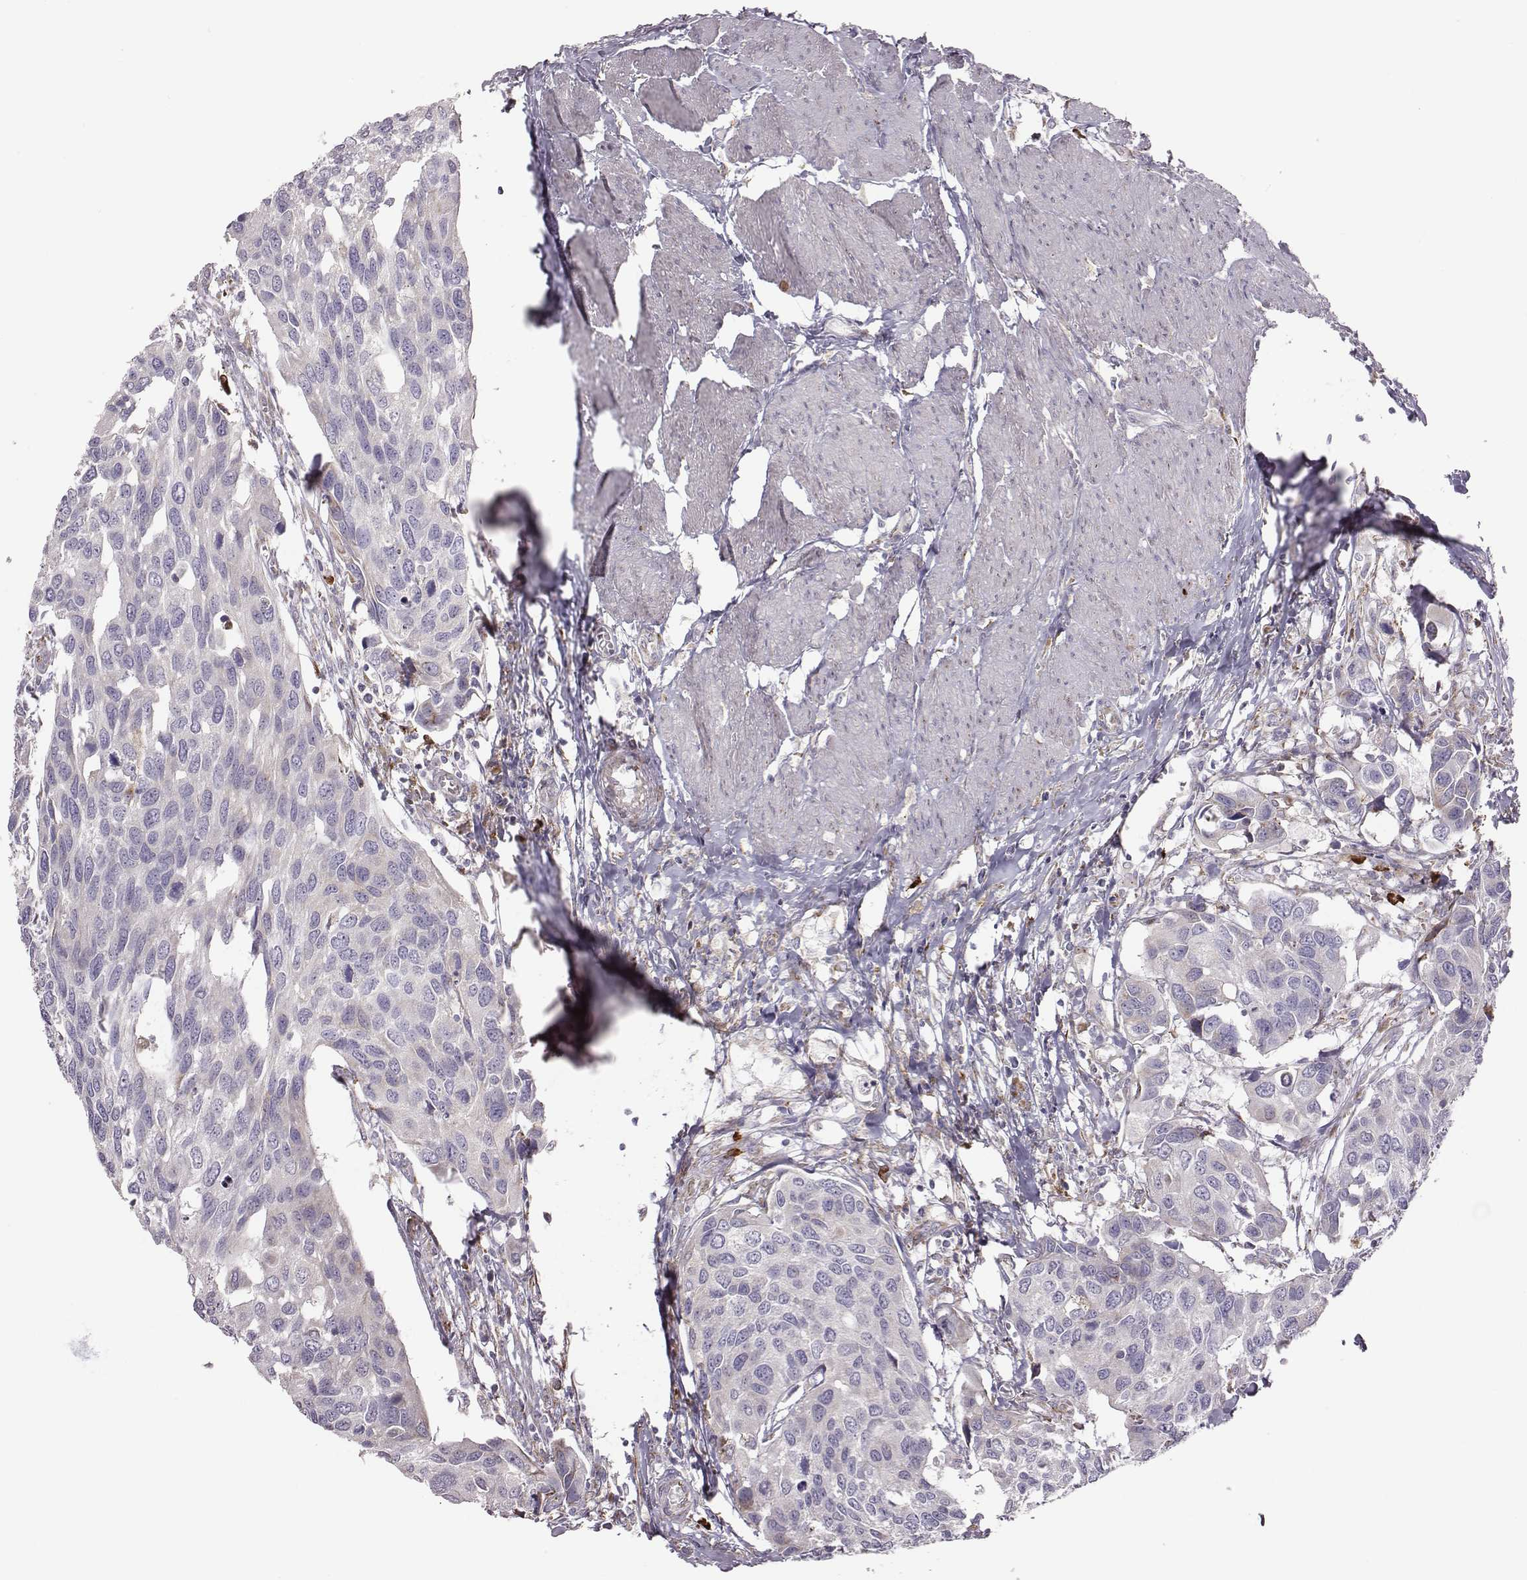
{"staining": {"intensity": "negative", "quantity": "none", "location": "none"}, "tissue": "urothelial cancer", "cell_type": "Tumor cells", "image_type": "cancer", "snomed": [{"axis": "morphology", "description": "Urothelial carcinoma, High grade"}, {"axis": "topography", "description": "Urinary bladder"}], "caption": "The immunohistochemistry micrograph has no significant positivity in tumor cells of urothelial cancer tissue.", "gene": "SELENOI", "patient": {"sex": "male", "age": 60}}